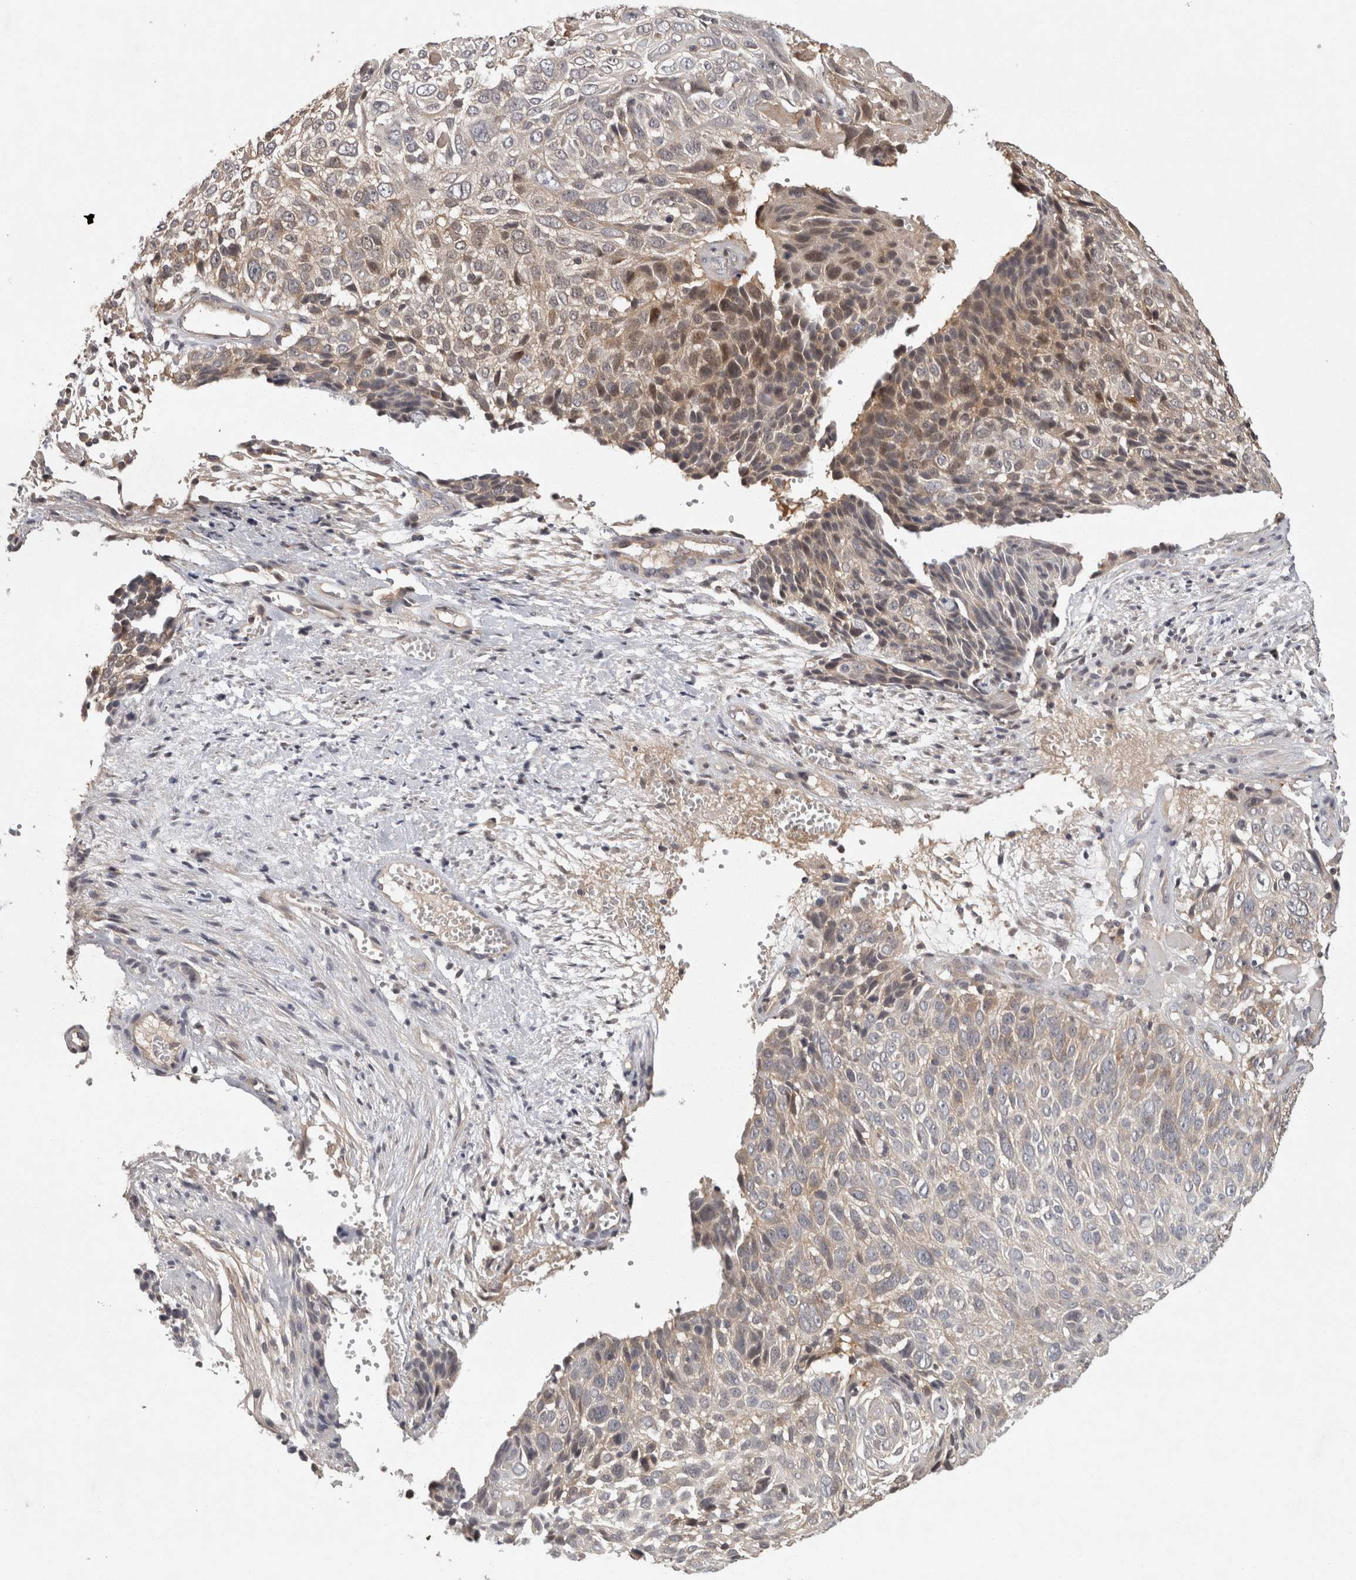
{"staining": {"intensity": "moderate", "quantity": "25%-75%", "location": "cytoplasmic/membranous"}, "tissue": "cervical cancer", "cell_type": "Tumor cells", "image_type": "cancer", "snomed": [{"axis": "morphology", "description": "Squamous cell carcinoma, NOS"}, {"axis": "topography", "description": "Cervix"}], "caption": "Moderate cytoplasmic/membranous expression for a protein is present in approximately 25%-75% of tumor cells of cervical cancer using IHC.", "gene": "ACAT2", "patient": {"sex": "female", "age": 74}}